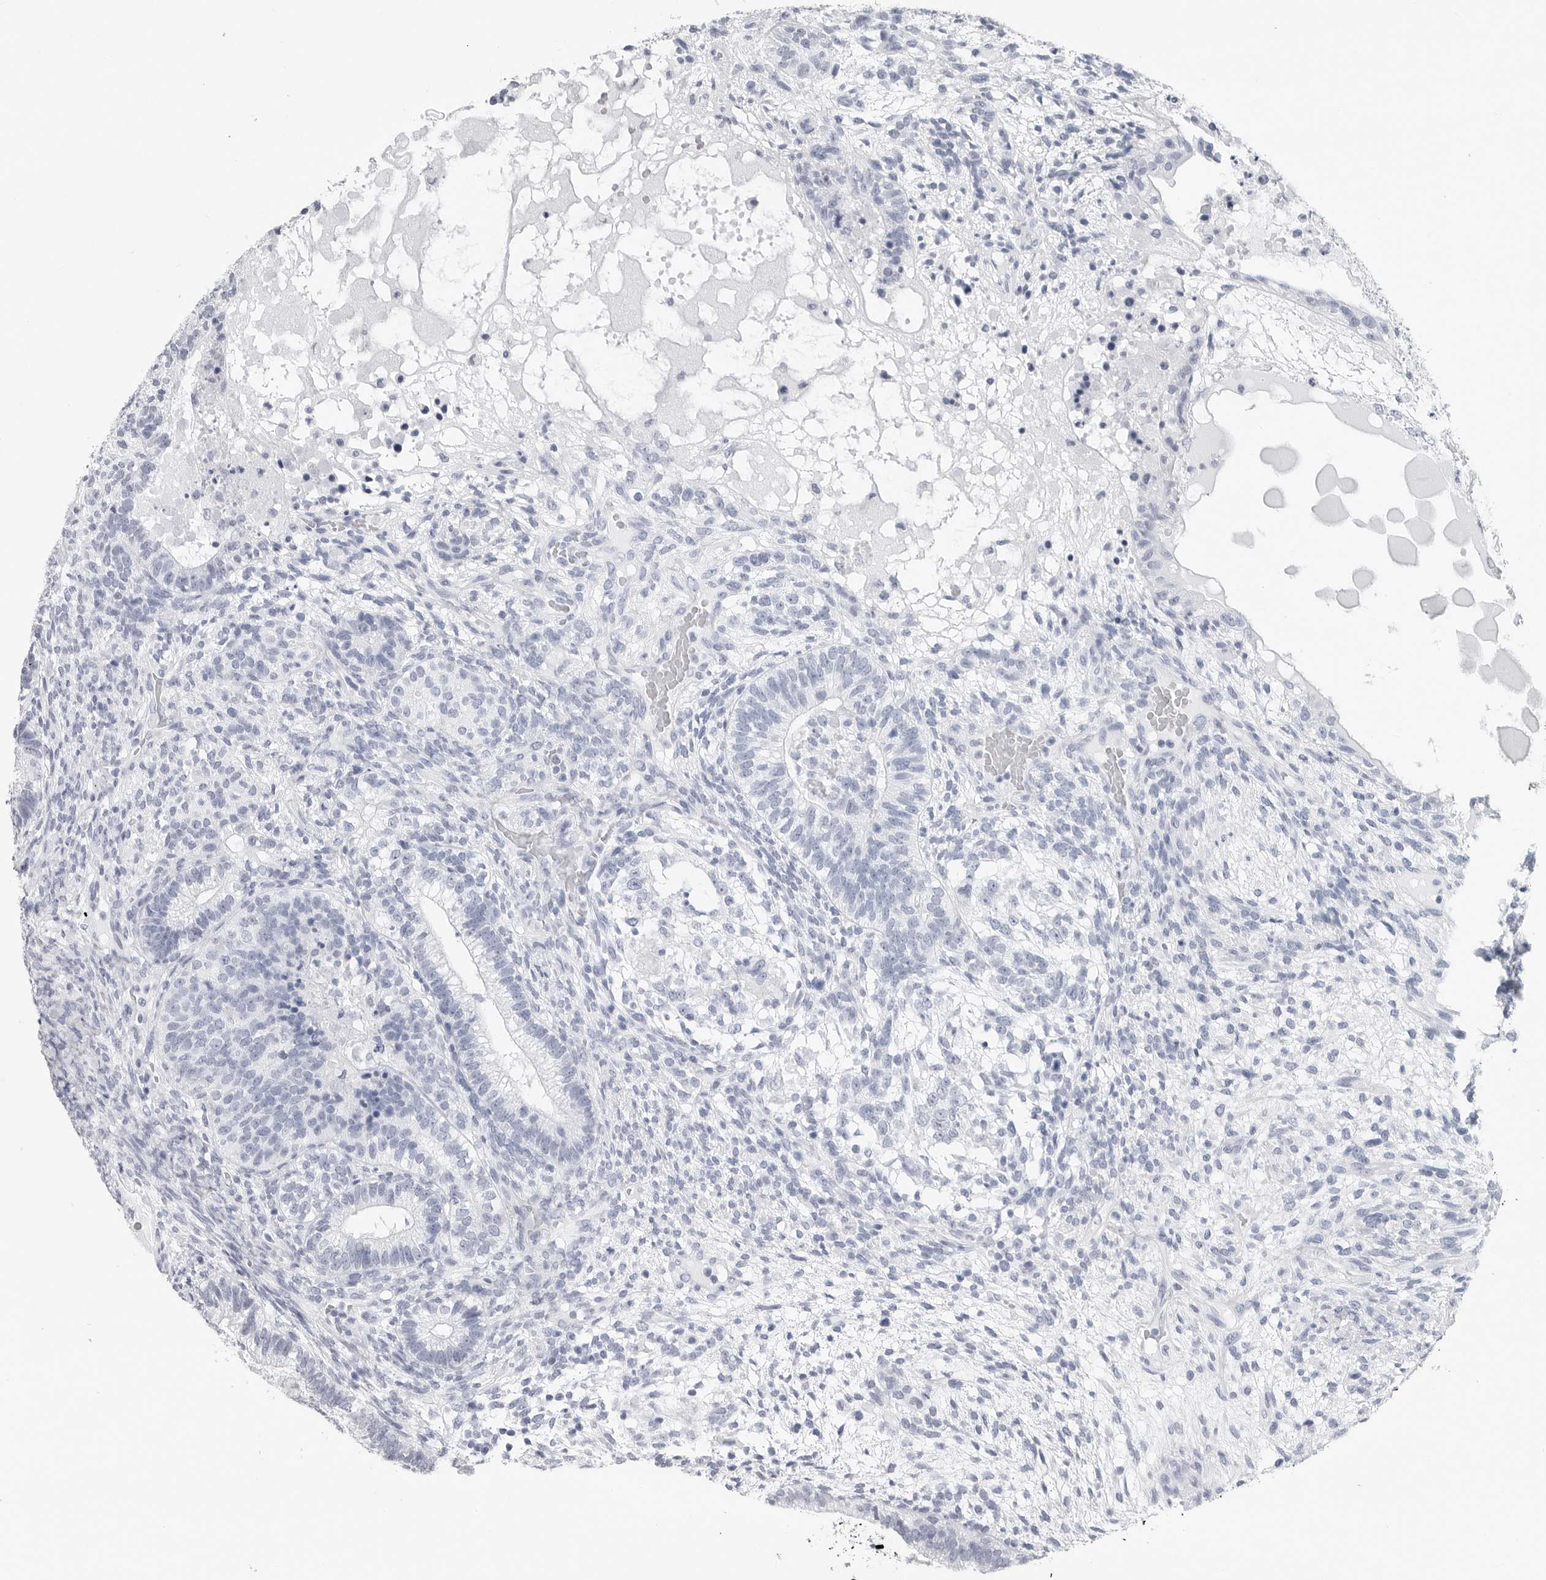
{"staining": {"intensity": "negative", "quantity": "none", "location": "none"}, "tissue": "testis cancer", "cell_type": "Tumor cells", "image_type": "cancer", "snomed": [{"axis": "morphology", "description": "Seminoma, NOS"}, {"axis": "morphology", "description": "Carcinoma, Embryonal, NOS"}, {"axis": "topography", "description": "Testis"}], "caption": "Immunohistochemical staining of testis embryonal carcinoma exhibits no significant staining in tumor cells.", "gene": "CSH1", "patient": {"sex": "male", "age": 28}}